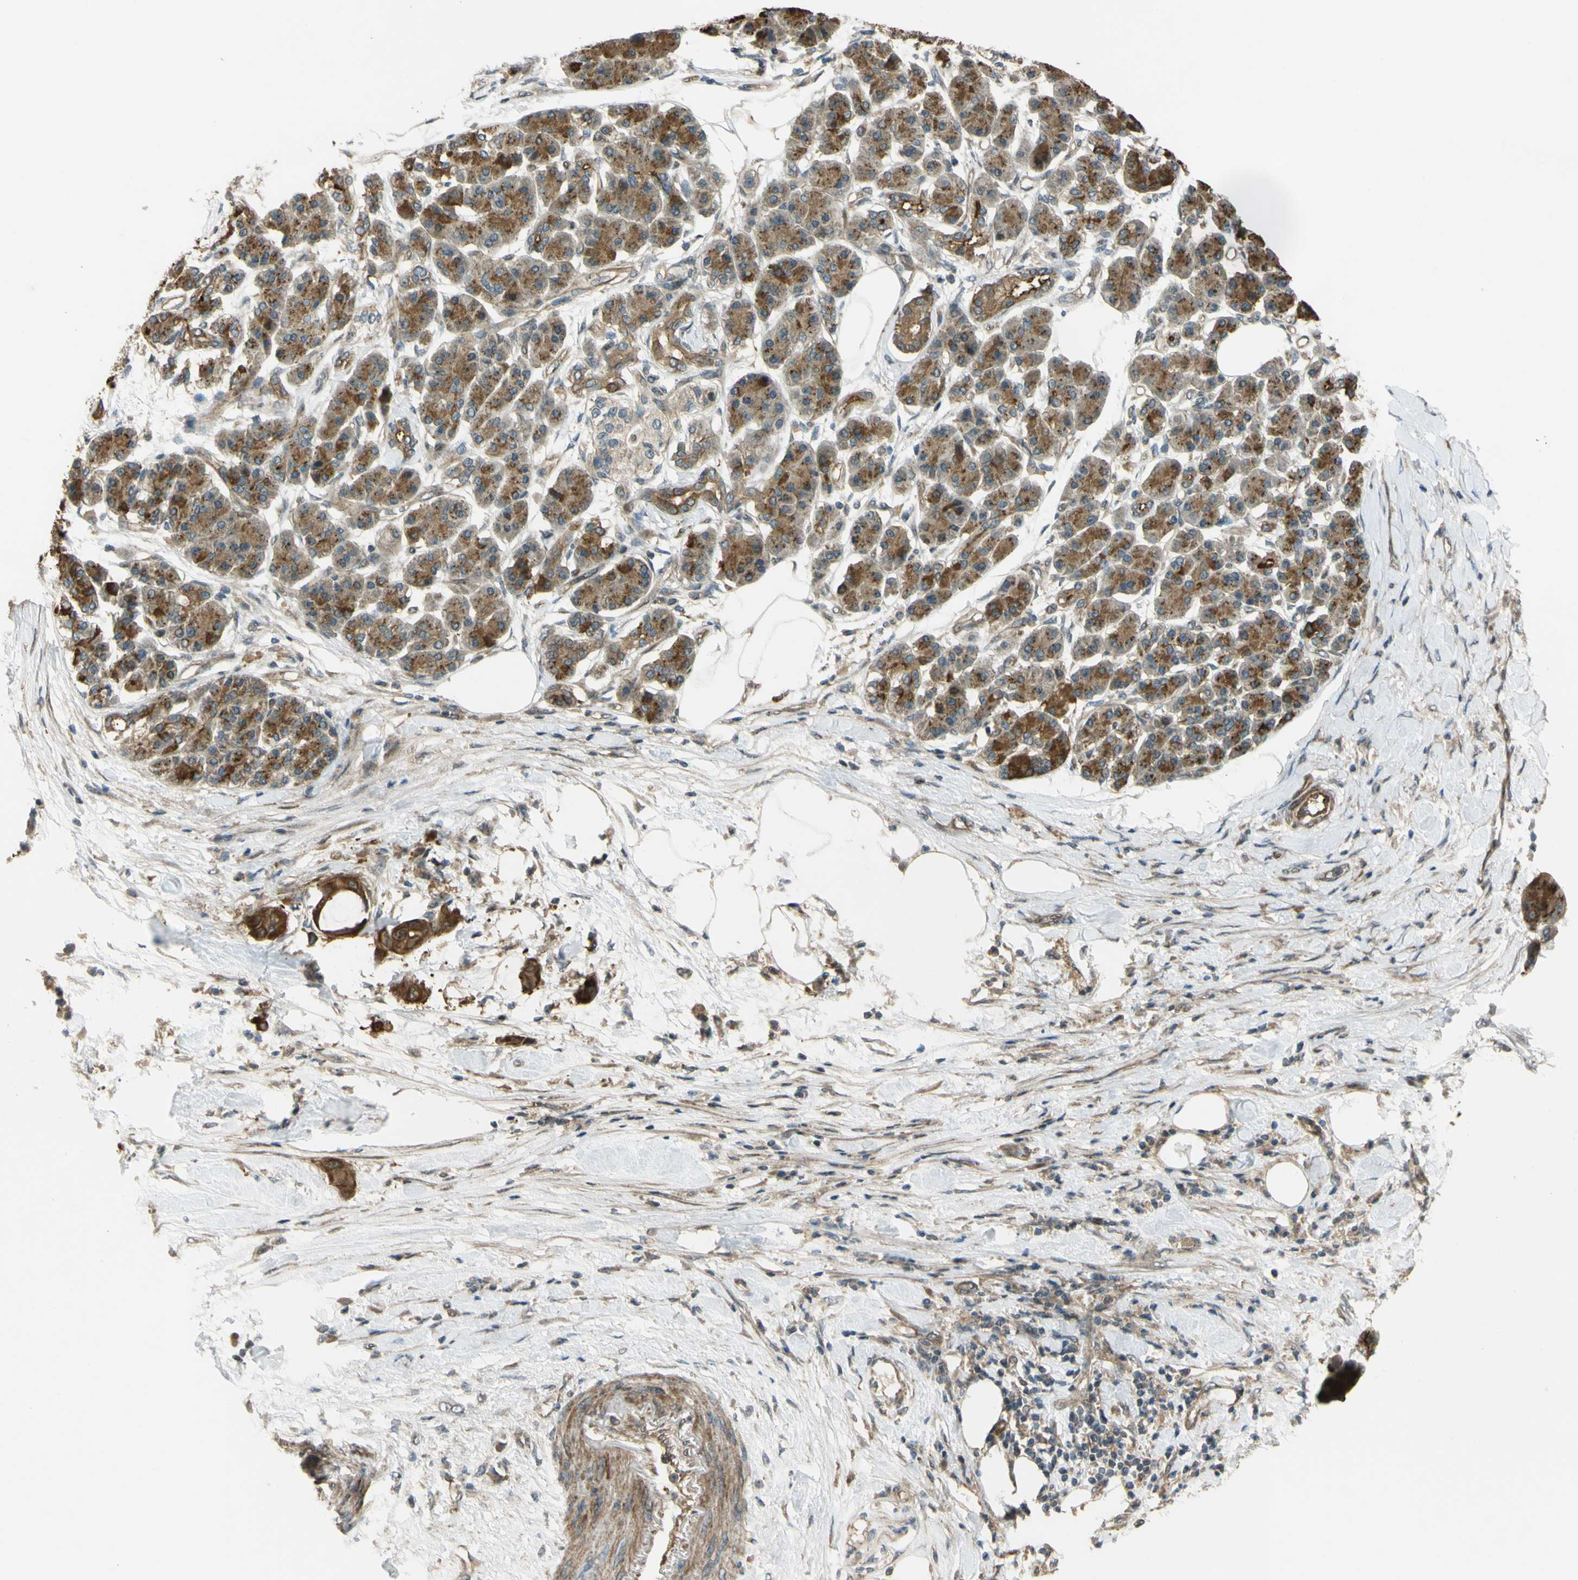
{"staining": {"intensity": "moderate", "quantity": ">75%", "location": "cytoplasmic/membranous"}, "tissue": "pancreatic cancer", "cell_type": "Tumor cells", "image_type": "cancer", "snomed": [{"axis": "morphology", "description": "Adenocarcinoma, NOS"}, {"axis": "morphology", "description": "Adenocarcinoma, metastatic, NOS"}, {"axis": "topography", "description": "Lymph node"}, {"axis": "topography", "description": "Pancreas"}, {"axis": "topography", "description": "Duodenum"}], "caption": "Immunohistochemistry of human pancreatic metastatic adenocarcinoma displays medium levels of moderate cytoplasmic/membranous expression in approximately >75% of tumor cells.", "gene": "FLII", "patient": {"sex": "female", "age": 64}}